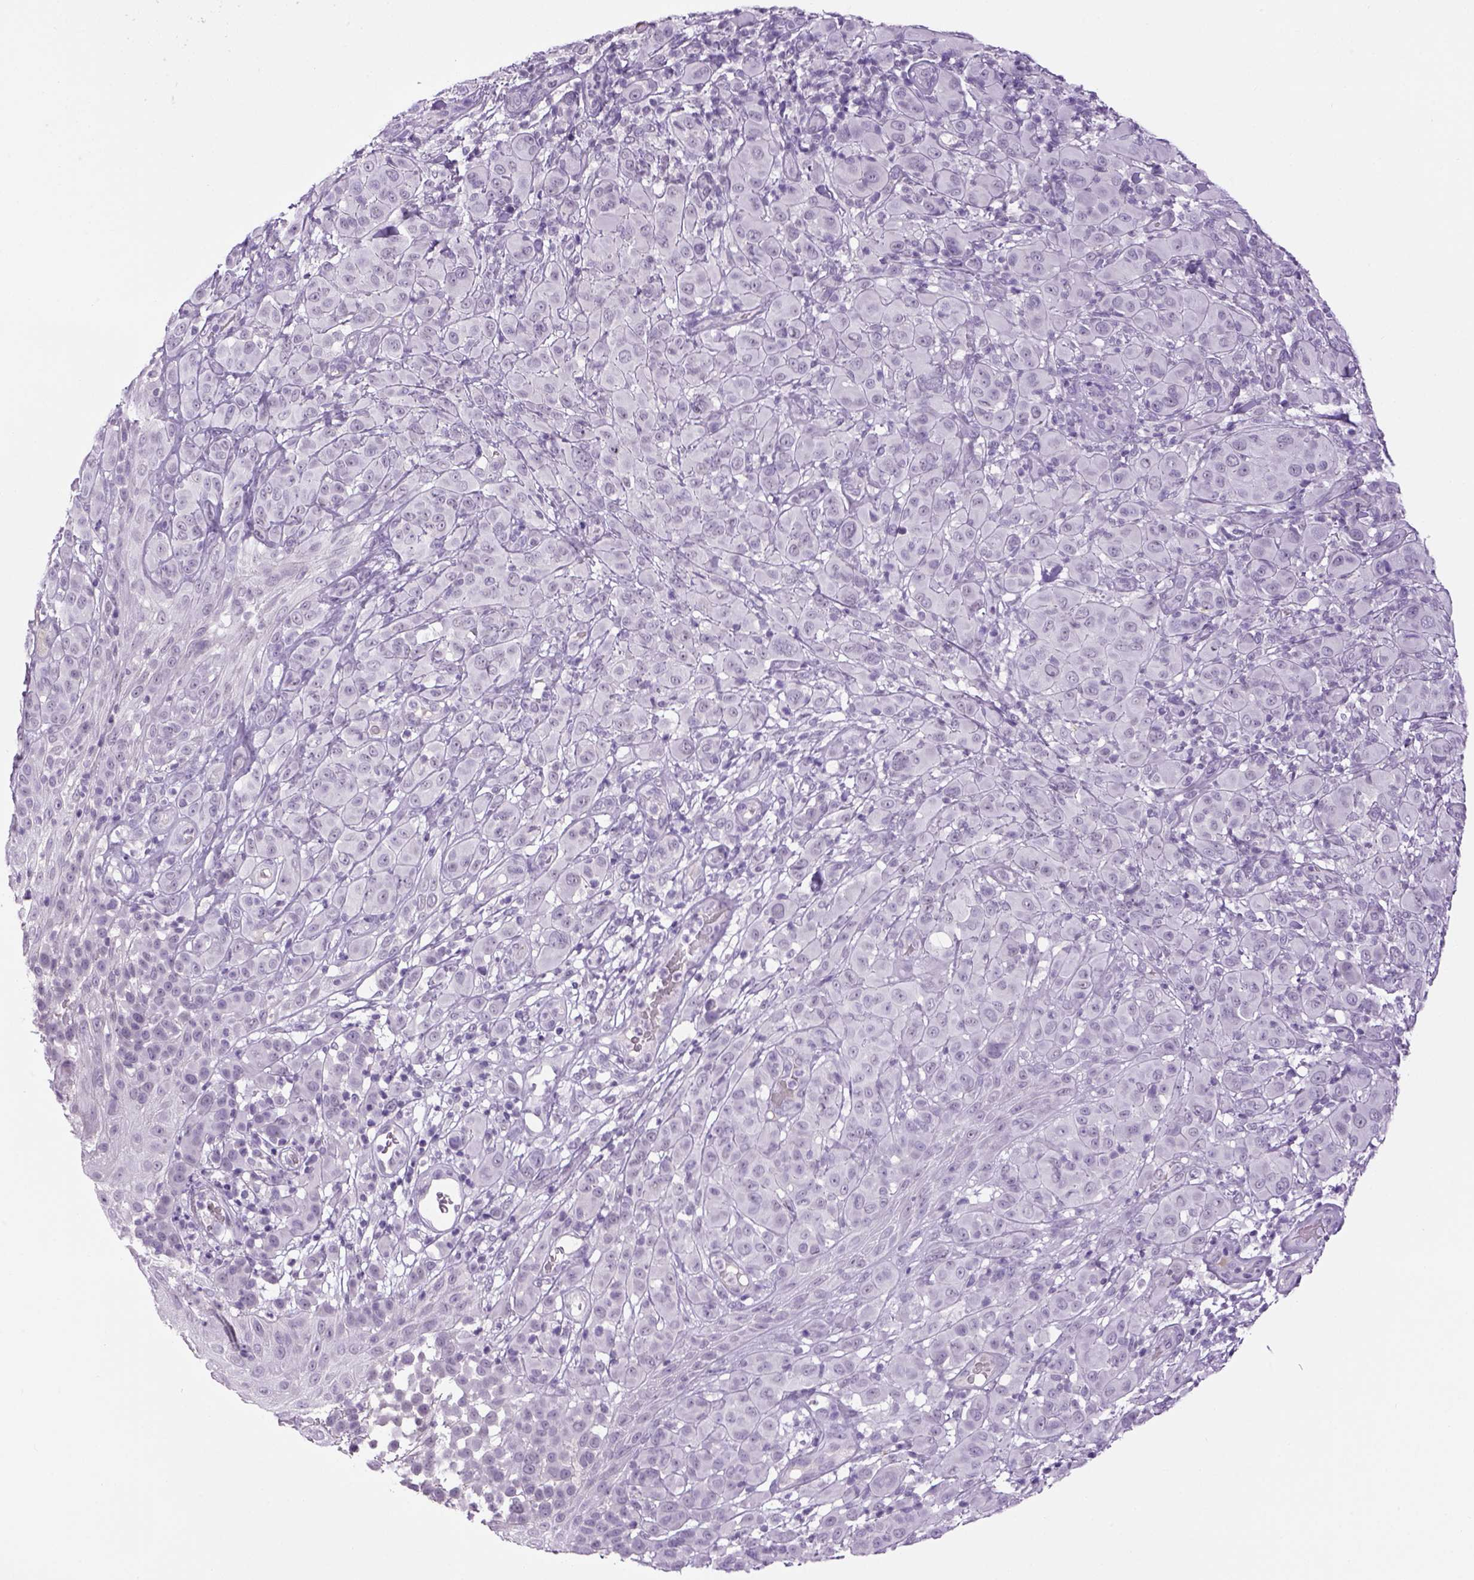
{"staining": {"intensity": "negative", "quantity": "none", "location": "none"}, "tissue": "melanoma", "cell_type": "Tumor cells", "image_type": "cancer", "snomed": [{"axis": "morphology", "description": "Malignant melanoma, NOS"}, {"axis": "topography", "description": "Skin"}], "caption": "This is a histopathology image of immunohistochemistry (IHC) staining of malignant melanoma, which shows no expression in tumor cells.", "gene": "DBH", "patient": {"sex": "female", "age": 87}}